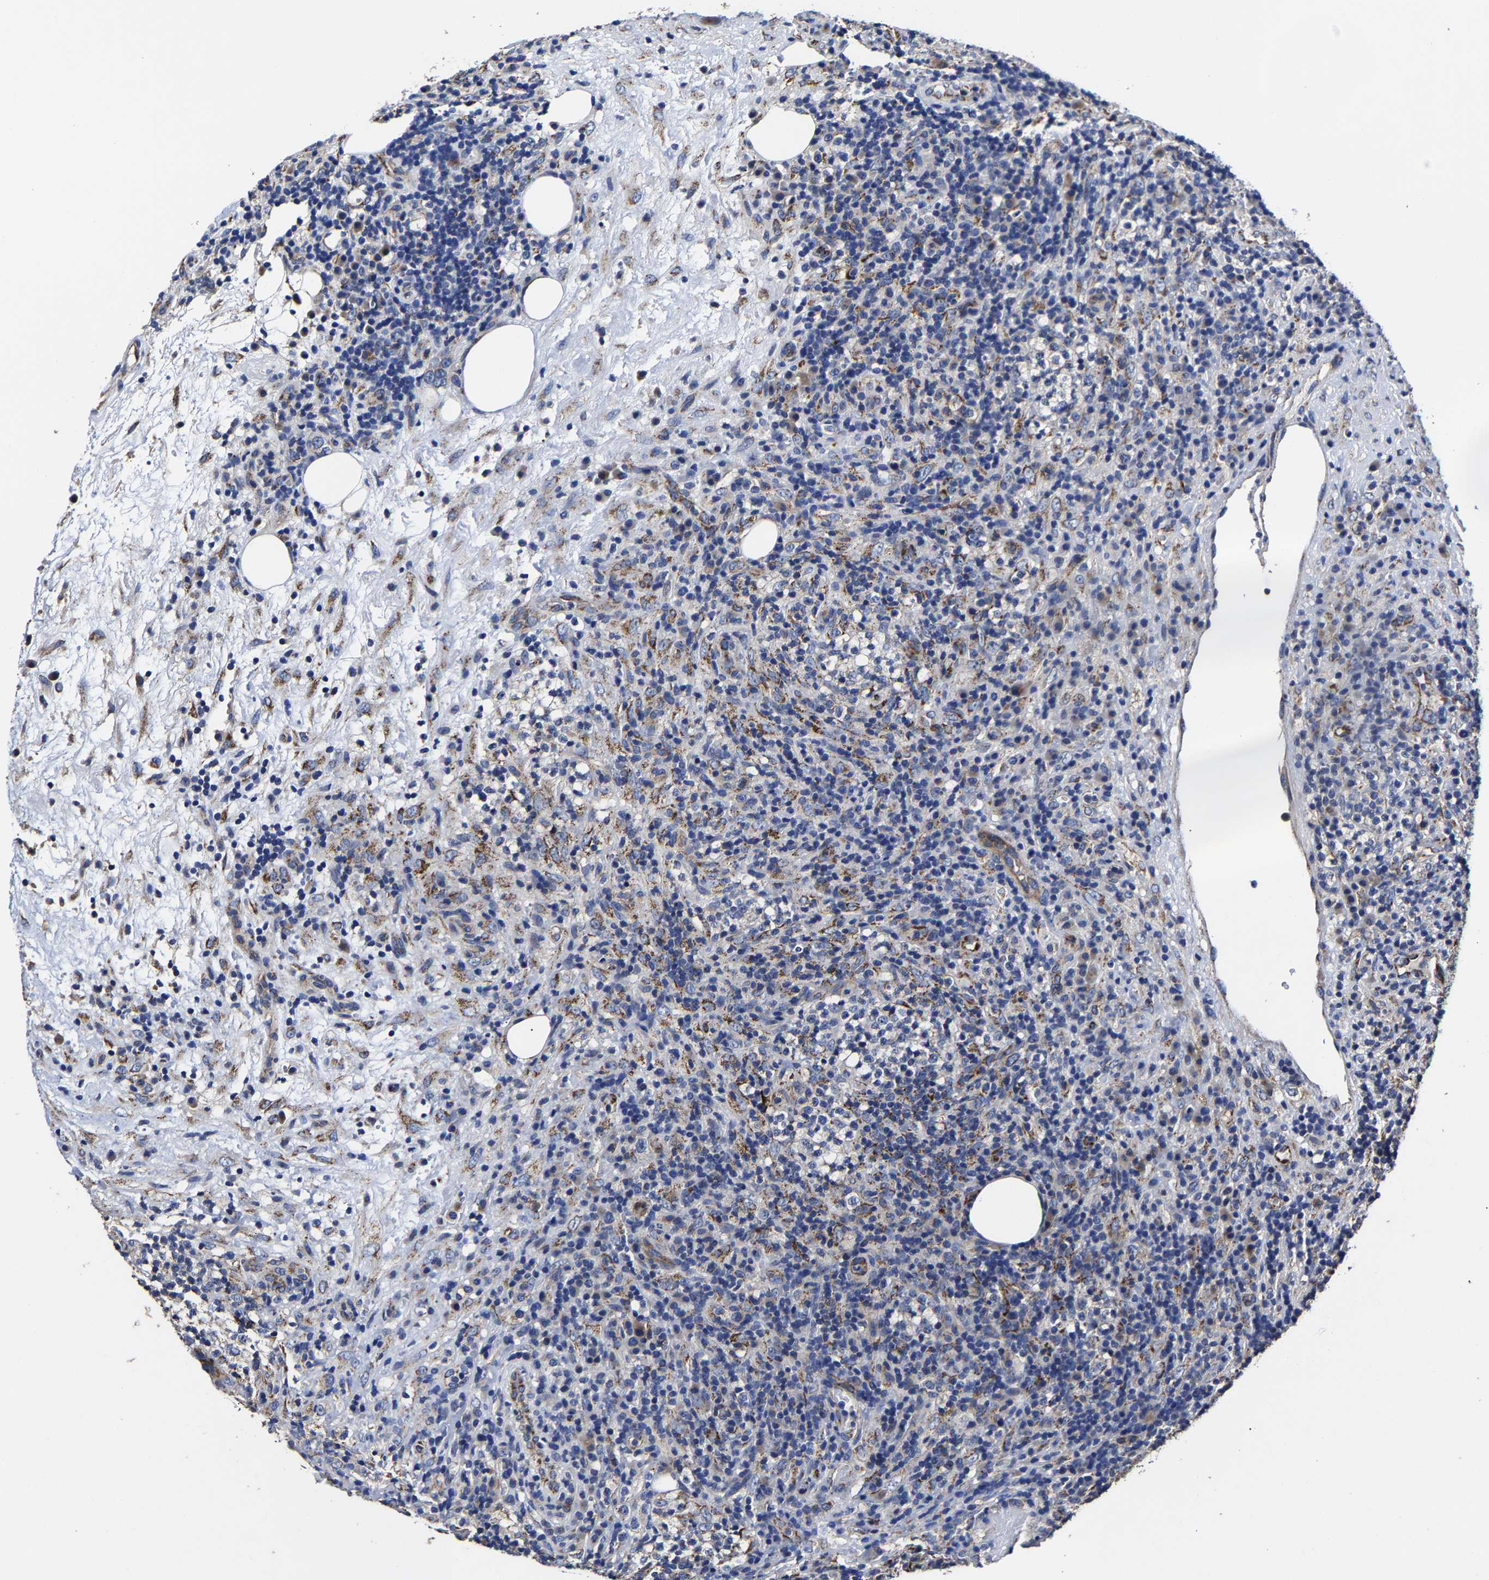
{"staining": {"intensity": "moderate", "quantity": "<25%", "location": "cytoplasmic/membranous"}, "tissue": "lymphoma", "cell_type": "Tumor cells", "image_type": "cancer", "snomed": [{"axis": "morphology", "description": "Malignant lymphoma, non-Hodgkin's type, High grade"}, {"axis": "topography", "description": "Lymph node"}], "caption": "An image of lymphoma stained for a protein demonstrates moderate cytoplasmic/membranous brown staining in tumor cells. (IHC, brightfield microscopy, high magnification).", "gene": "AASS", "patient": {"sex": "female", "age": 76}}